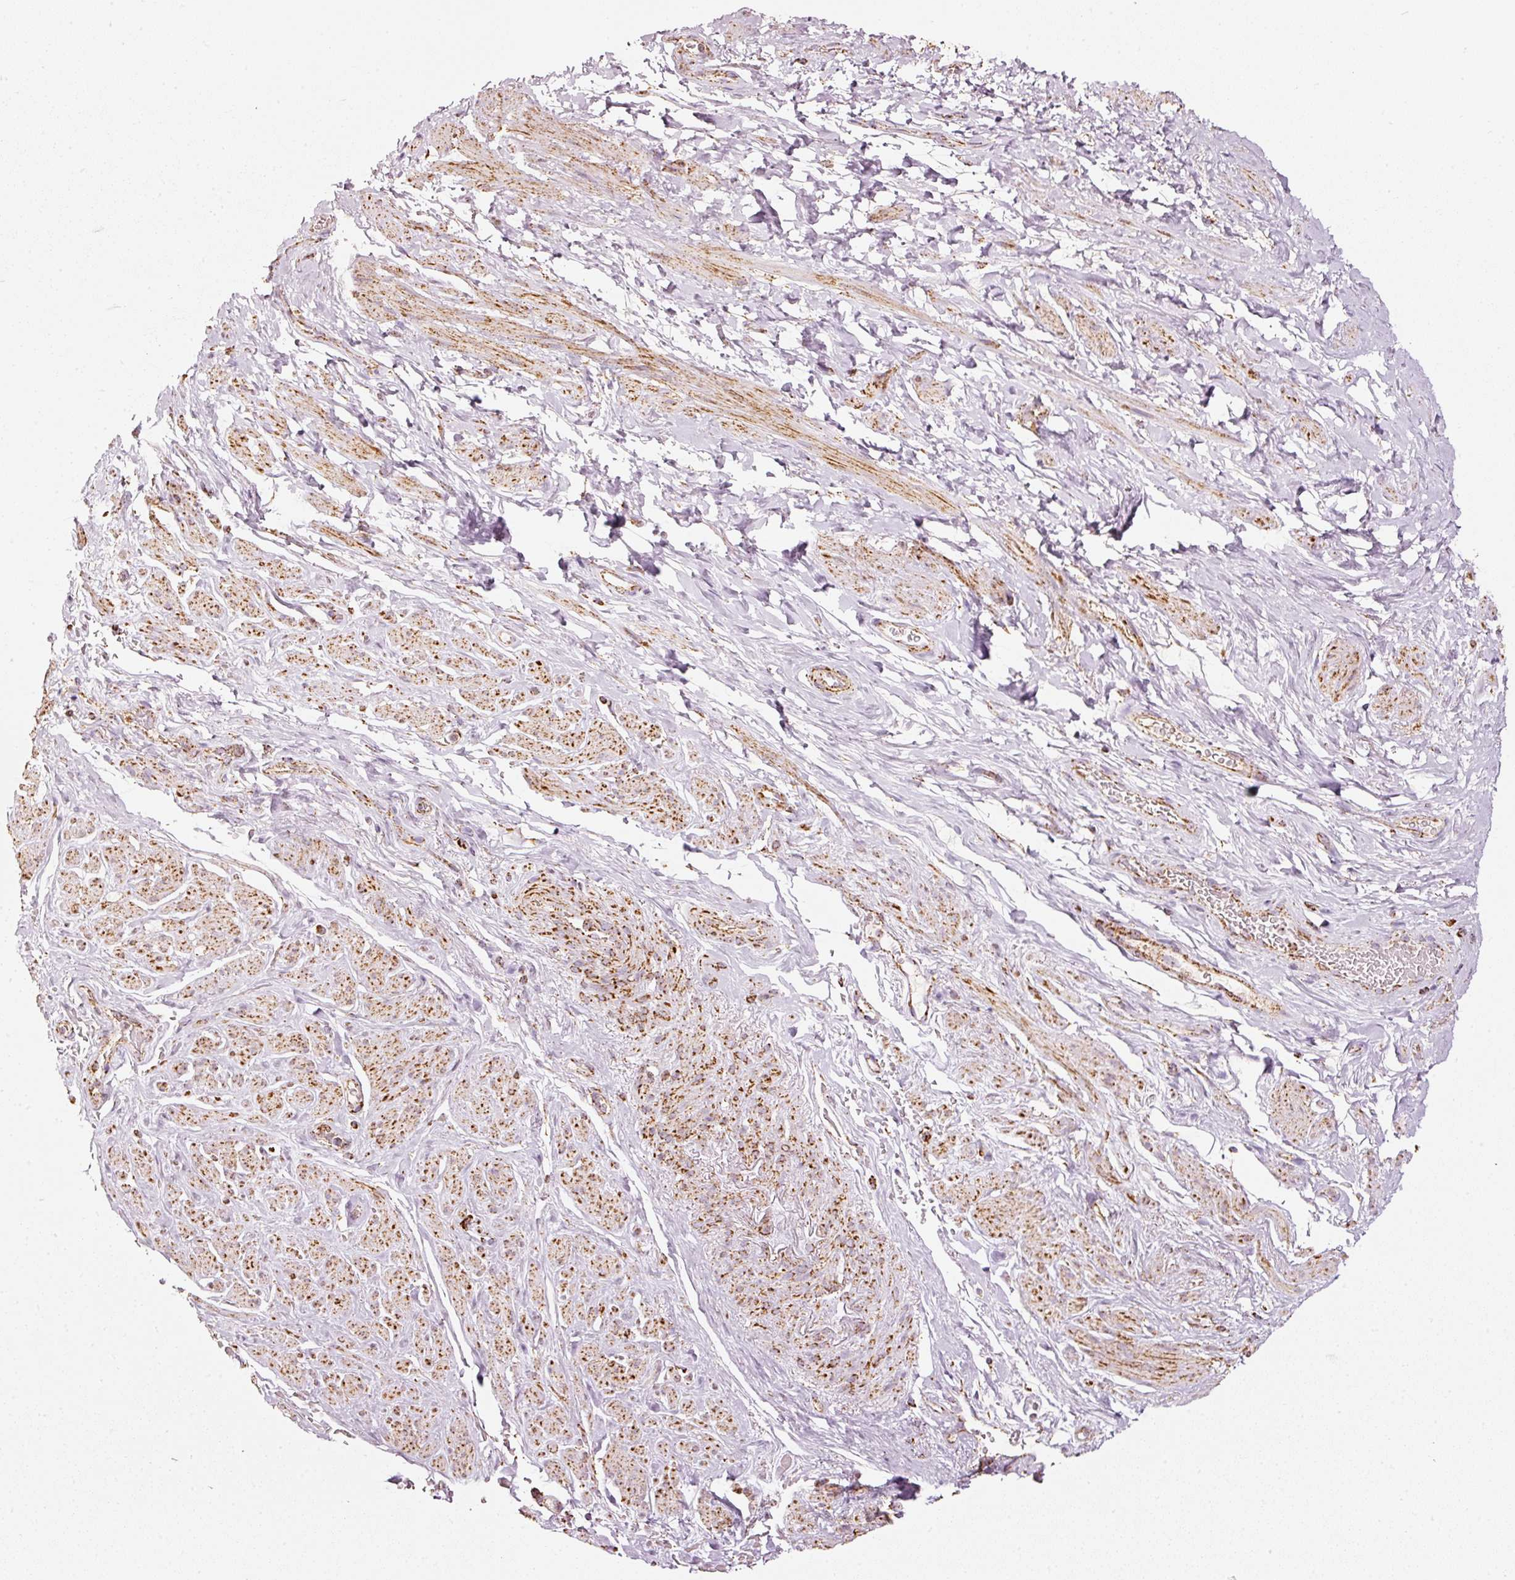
{"staining": {"intensity": "moderate", "quantity": ">75%", "location": "cytoplasmic/membranous"}, "tissue": "smooth muscle", "cell_type": "Smooth muscle cells", "image_type": "normal", "snomed": [{"axis": "morphology", "description": "Normal tissue, NOS"}, {"axis": "topography", "description": "Smooth muscle"}, {"axis": "topography", "description": "Peripheral nerve tissue"}], "caption": "A photomicrograph showing moderate cytoplasmic/membranous staining in about >75% of smooth muscle cells in normal smooth muscle, as visualized by brown immunohistochemical staining.", "gene": "UQCRC1", "patient": {"sex": "male", "age": 69}}